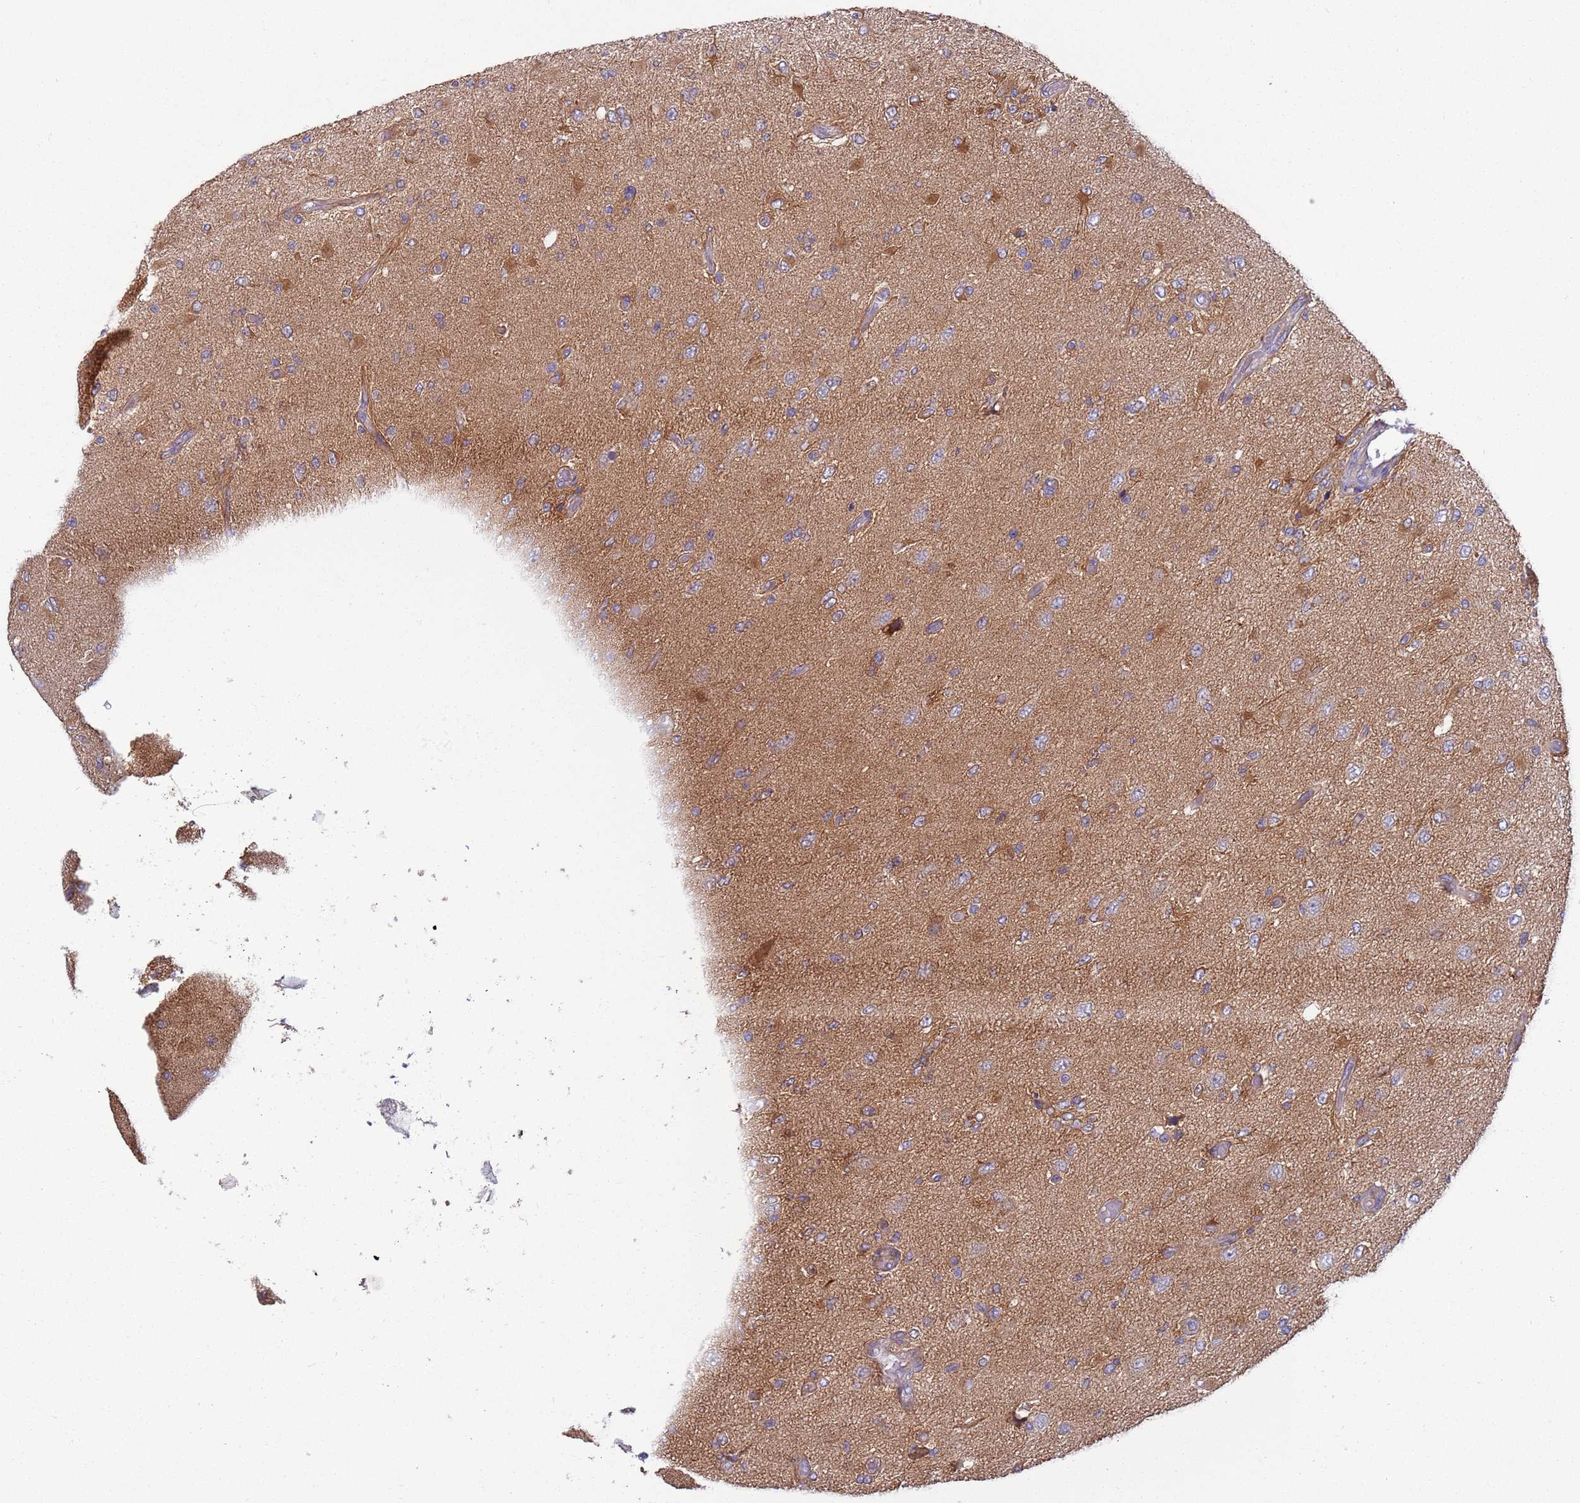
{"staining": {"intensity": "moderate", "quantity": ">75%", "location": "cytoplasmic/membranous"}, "tissue": "glioma", "cell_type": "Tumor cells", "image_type": "cancer", "snomed": [{"axis": "morphology", "description": "Normal tissue, NOS"}, {"axis": "morphology", "description": "Glioma, malignant, High grade"}, {"axis": "topography", "description": "Cerebral cortex"}], "caption": "An image showing moderate cytoplasmic/membranous expression in approximately >75% of tumor cells in glioma, as visualized by brown immunohistochemical staining.", "gene": "UQCRQ", "patient": {"sex": "male", "age": 77}}